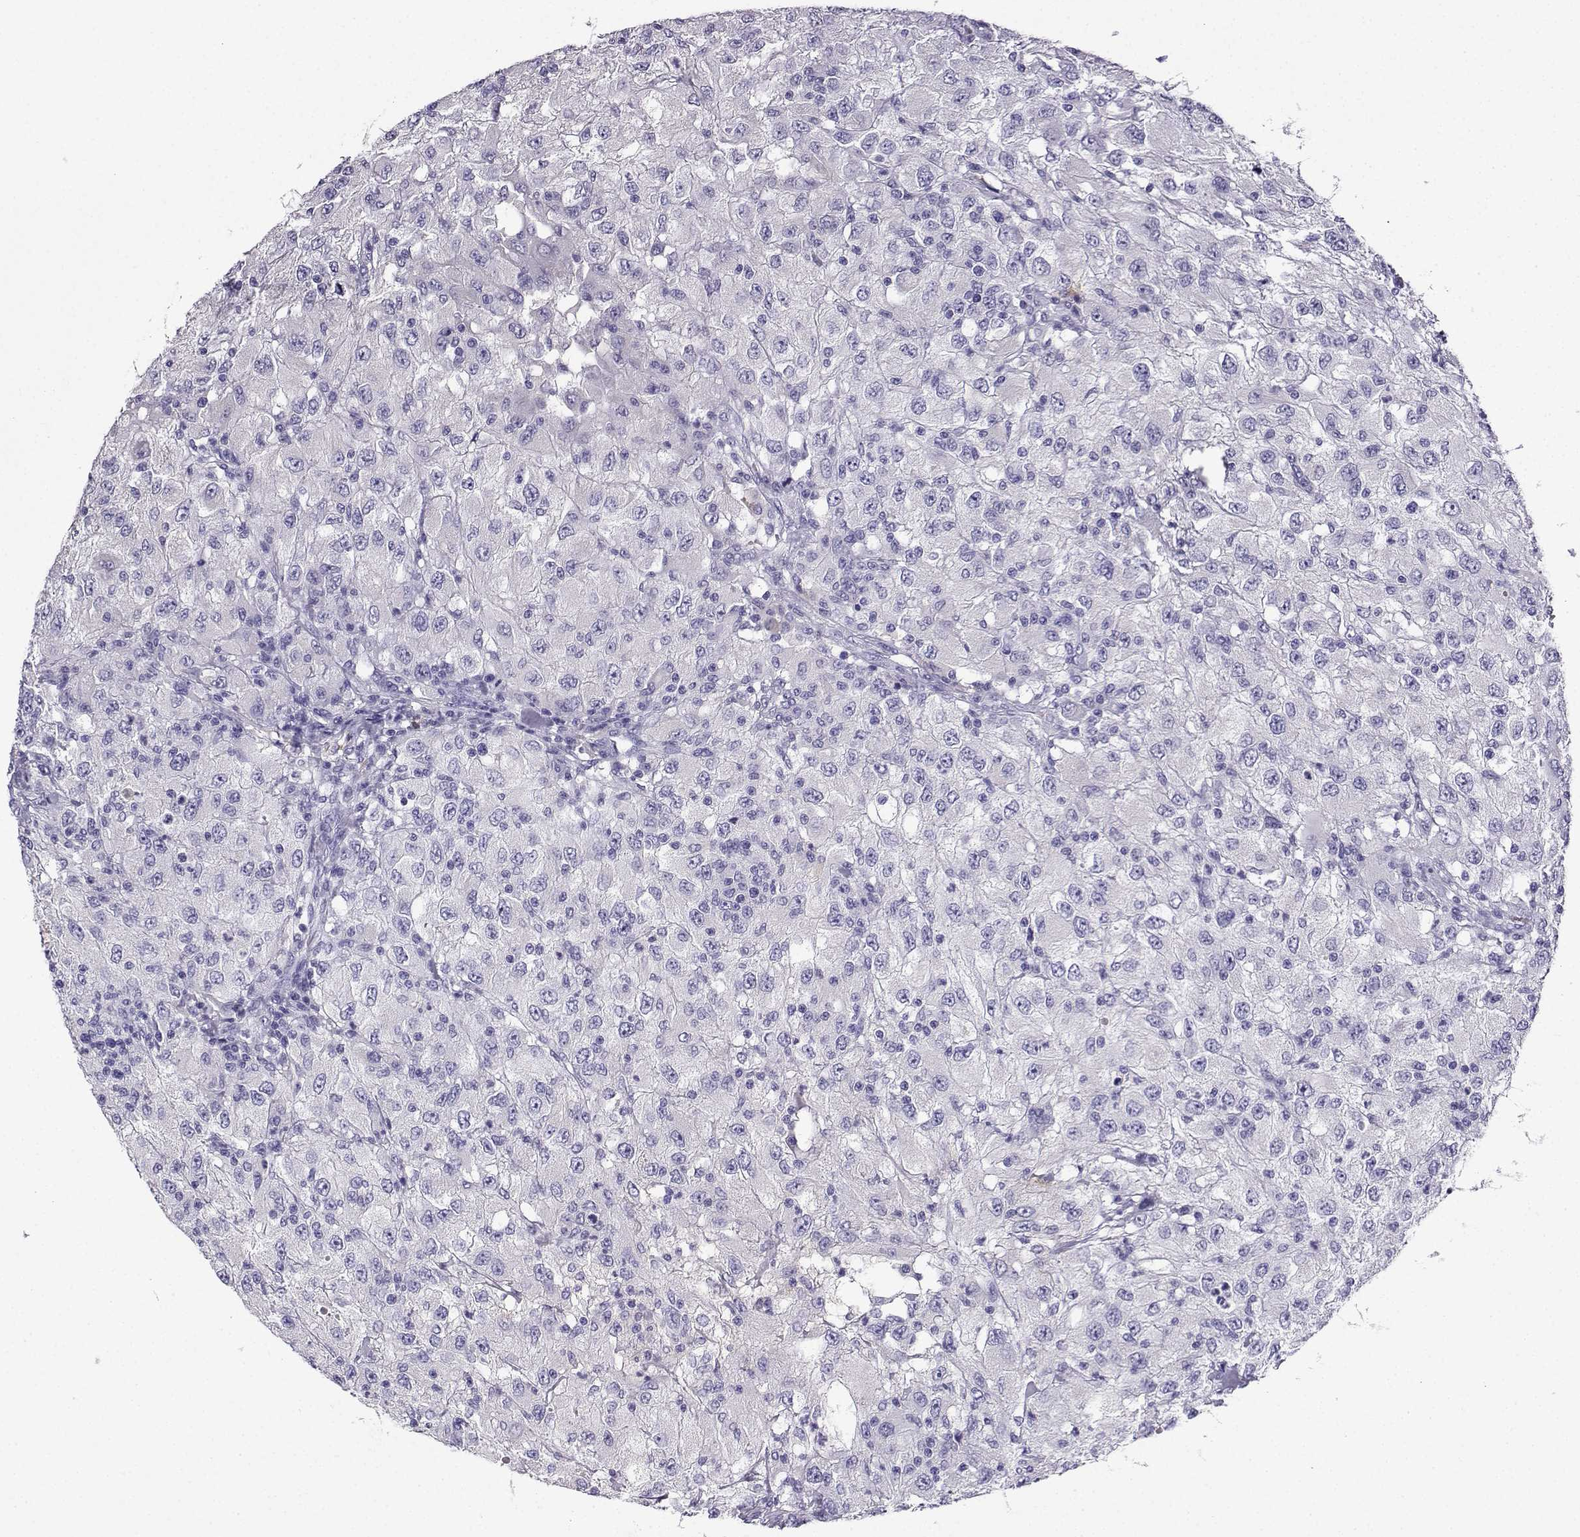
{"staining": {"intensity": "negative", "quantity": "none", "location": "none"}, "tissue": "renal cancer", "cell_type": "Tumor cells", "image_type": "cancer", "snomed": [{"axis": "morphology", "description": "Adenocarcinoma, NOS"}, {"axis": "topography", "description": "Kidney"}], "caption": "High power microscopy histopathology image of an IHC histopathology image of renal adenocarcinoma, revealing no significant positivity in tumor cells.", "gene": "LINGO1", "patient": {"sex": "female", "age": 67}}